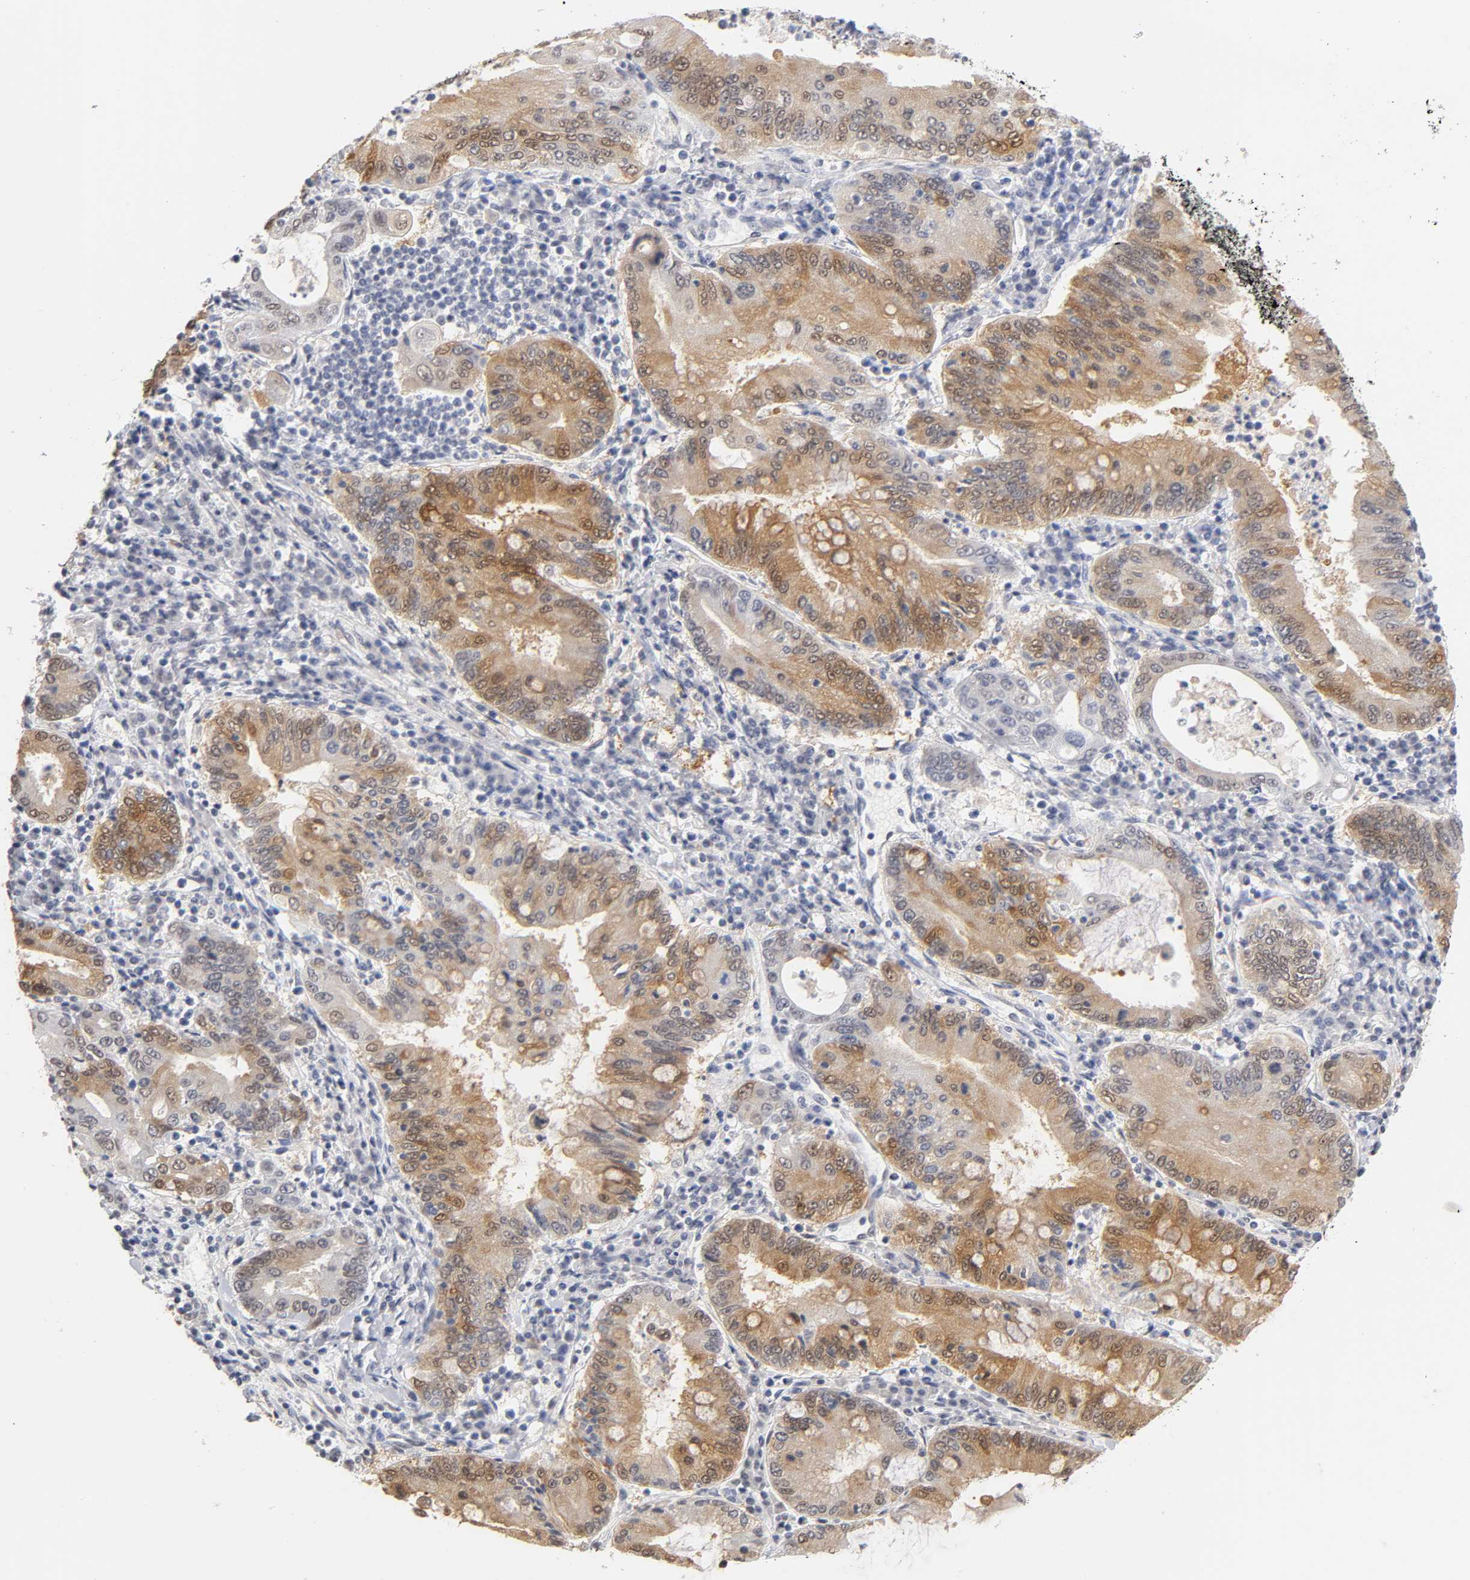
{"staining": {"intensity": "weak", "quantity": ">75%", "location": "cytoplasmic/membranous,nuclear"}, "tissue": "stomach cancer", "cell_type": "Tumor cells", "image_type": "cancer", "snomed": [{"axis": "morphology", "description": "Normal tissue, NOS"}, {"axis": "morphology", "description": "Adenocarcinoma, NOS"}, {"axis": "topography", "description": "Esophagus"}, {"axis": "topography", "description": "Stomach, upper"}, {"axis": "topography", "description": "Peripheral nerve tissue"}], "caption": "The image shows immunohistochemical staining of adenocarcinoma (stomach). There is weak cytoplasmic/membranous and nuclear expression is present in about >75% of tumor cells.", "gene": "CRABP2", "patient": {"sex": "male", "age": 62}}